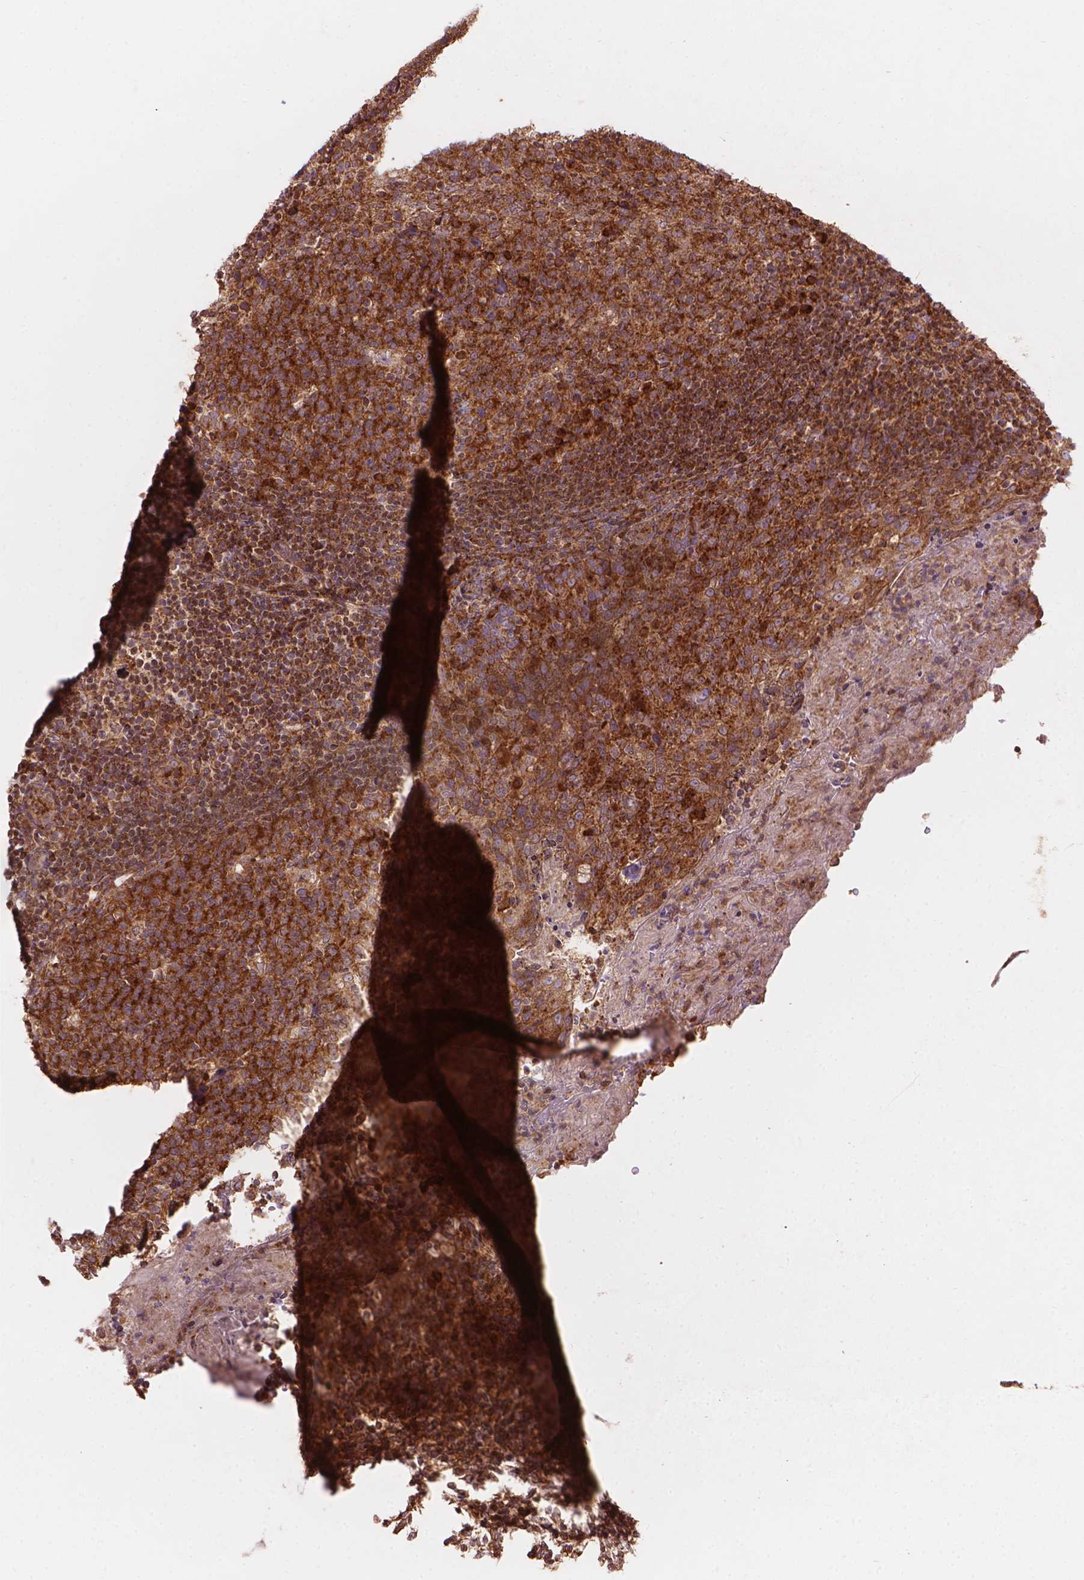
{"staining": {"intensity": "strong", "quantity": ">75%", "location": "cytoplasmic/membranous"}, "tissue": "tonsil", "cell_type": "Germinal center cells", "image_type": "normal", "snomed": [{"axis": "morphology", "description": "Normal tissue, NOS"}, {"axis": "topography", "description": "Tonsil"}], "caption": "Immunohistochemistry image of normal human tonsil stained for a protein (brown), which demonstrates high levels of strong cytoplasmic/membranous positivity in approximately >75% of germinal center cells.", "gene": "VARS2", "patient": {"sex": "female", "age": 10}}